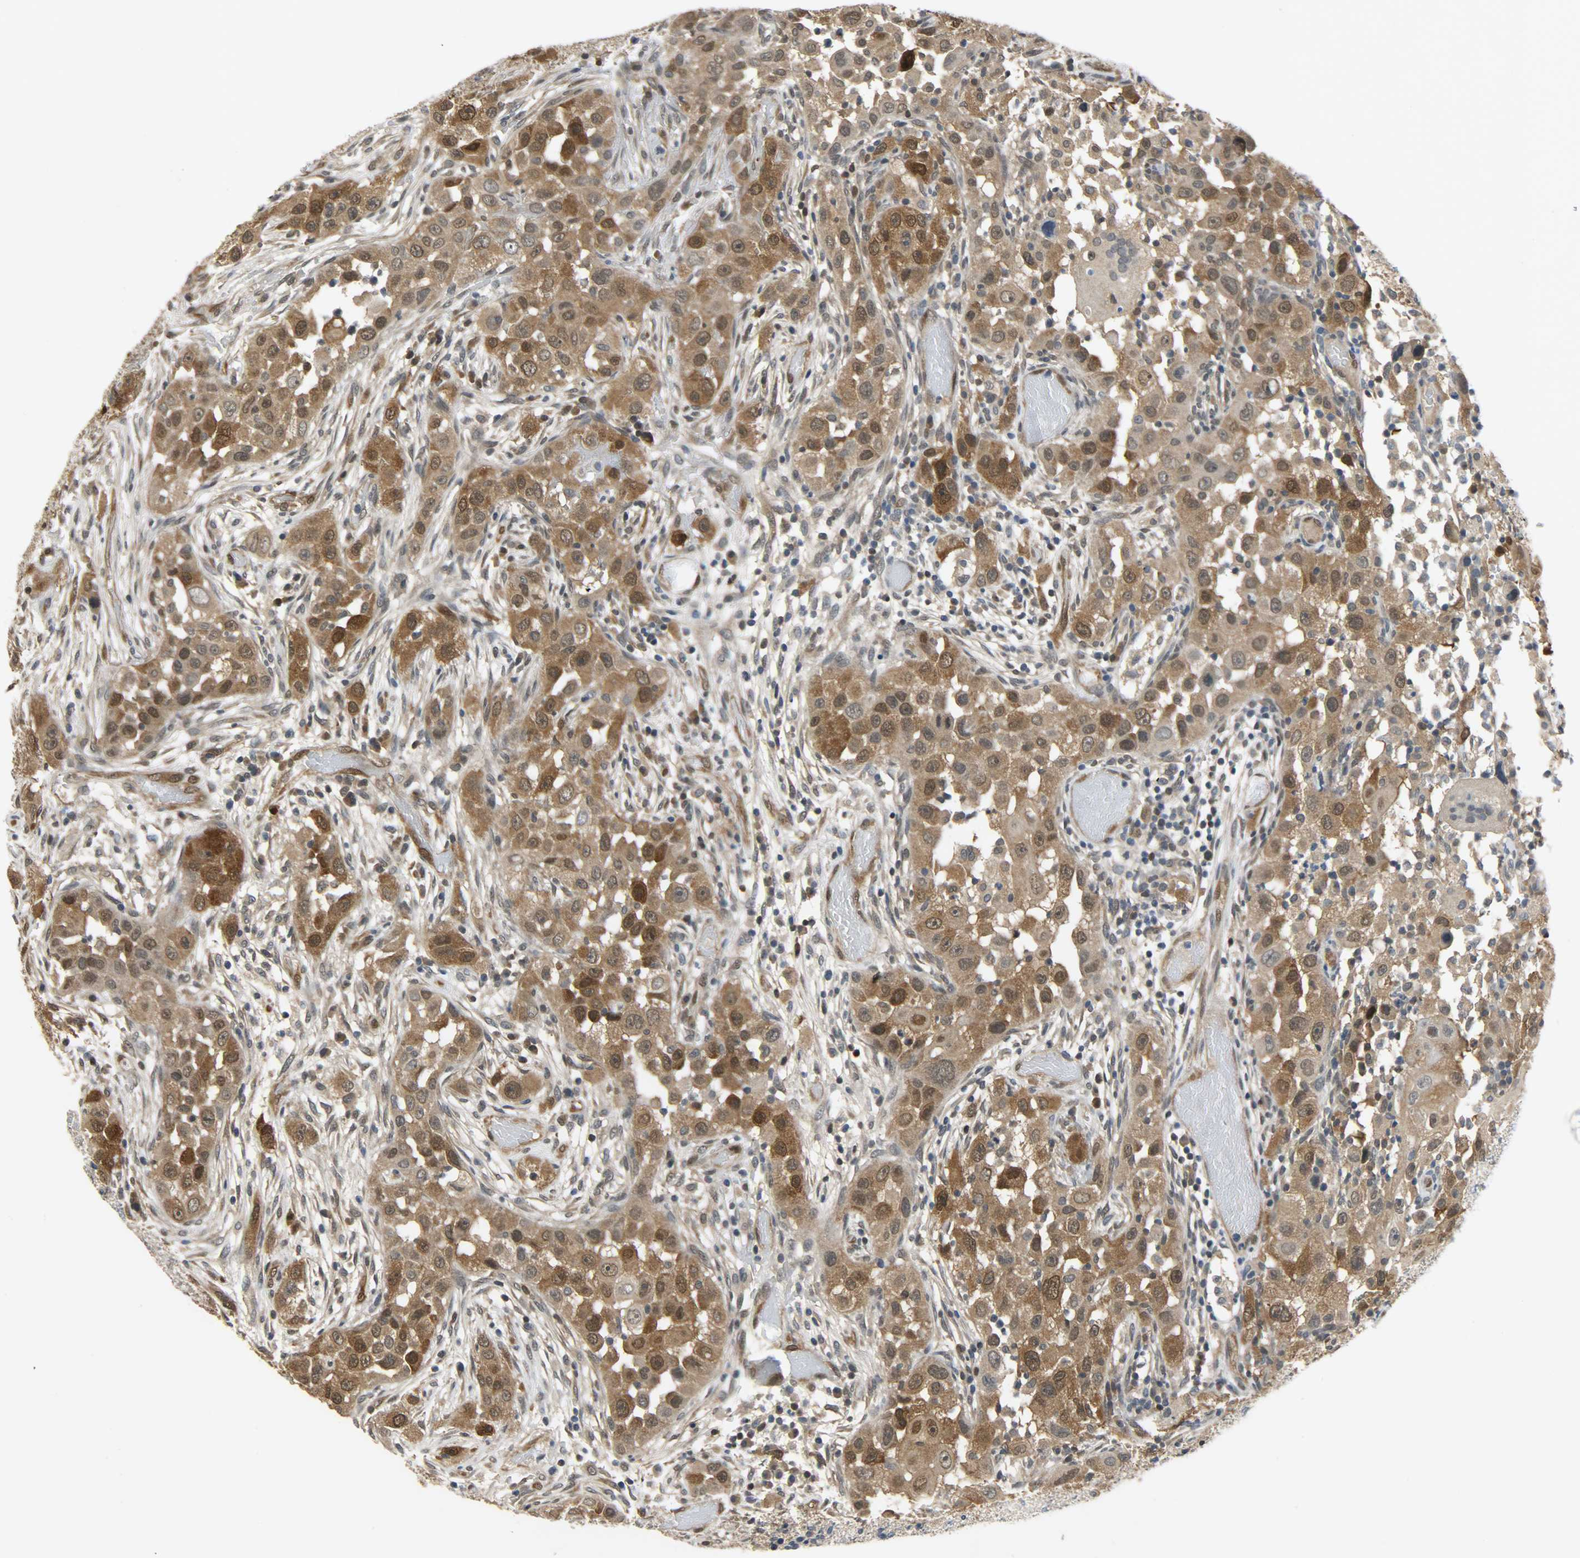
{"staining": {"intensity": "strong", "quantity": ">75%", "location": "cytoplasmic/membranous,nuclear"}, "tissue": "head and neck cancer", "cell_type": "Tumor cells", "image_type": "cancer", "snomed": [{"axis": "morphology", "description": "Carcinoma, NOS"}, {"axis": "topography", "description": "Head-Neck"}], "caption": "Protein expression by immunohistochemistry (IHC) demonstrates strong cytoplasmic/membranous and nuclear staining in about >75% of tumor cells in head and neck cancer (carcinoma). (IHC, brightfield microscopy, high magnification).", "gene": "EIF4EBP1", "patient": {"sex": "male", "age": 87}}